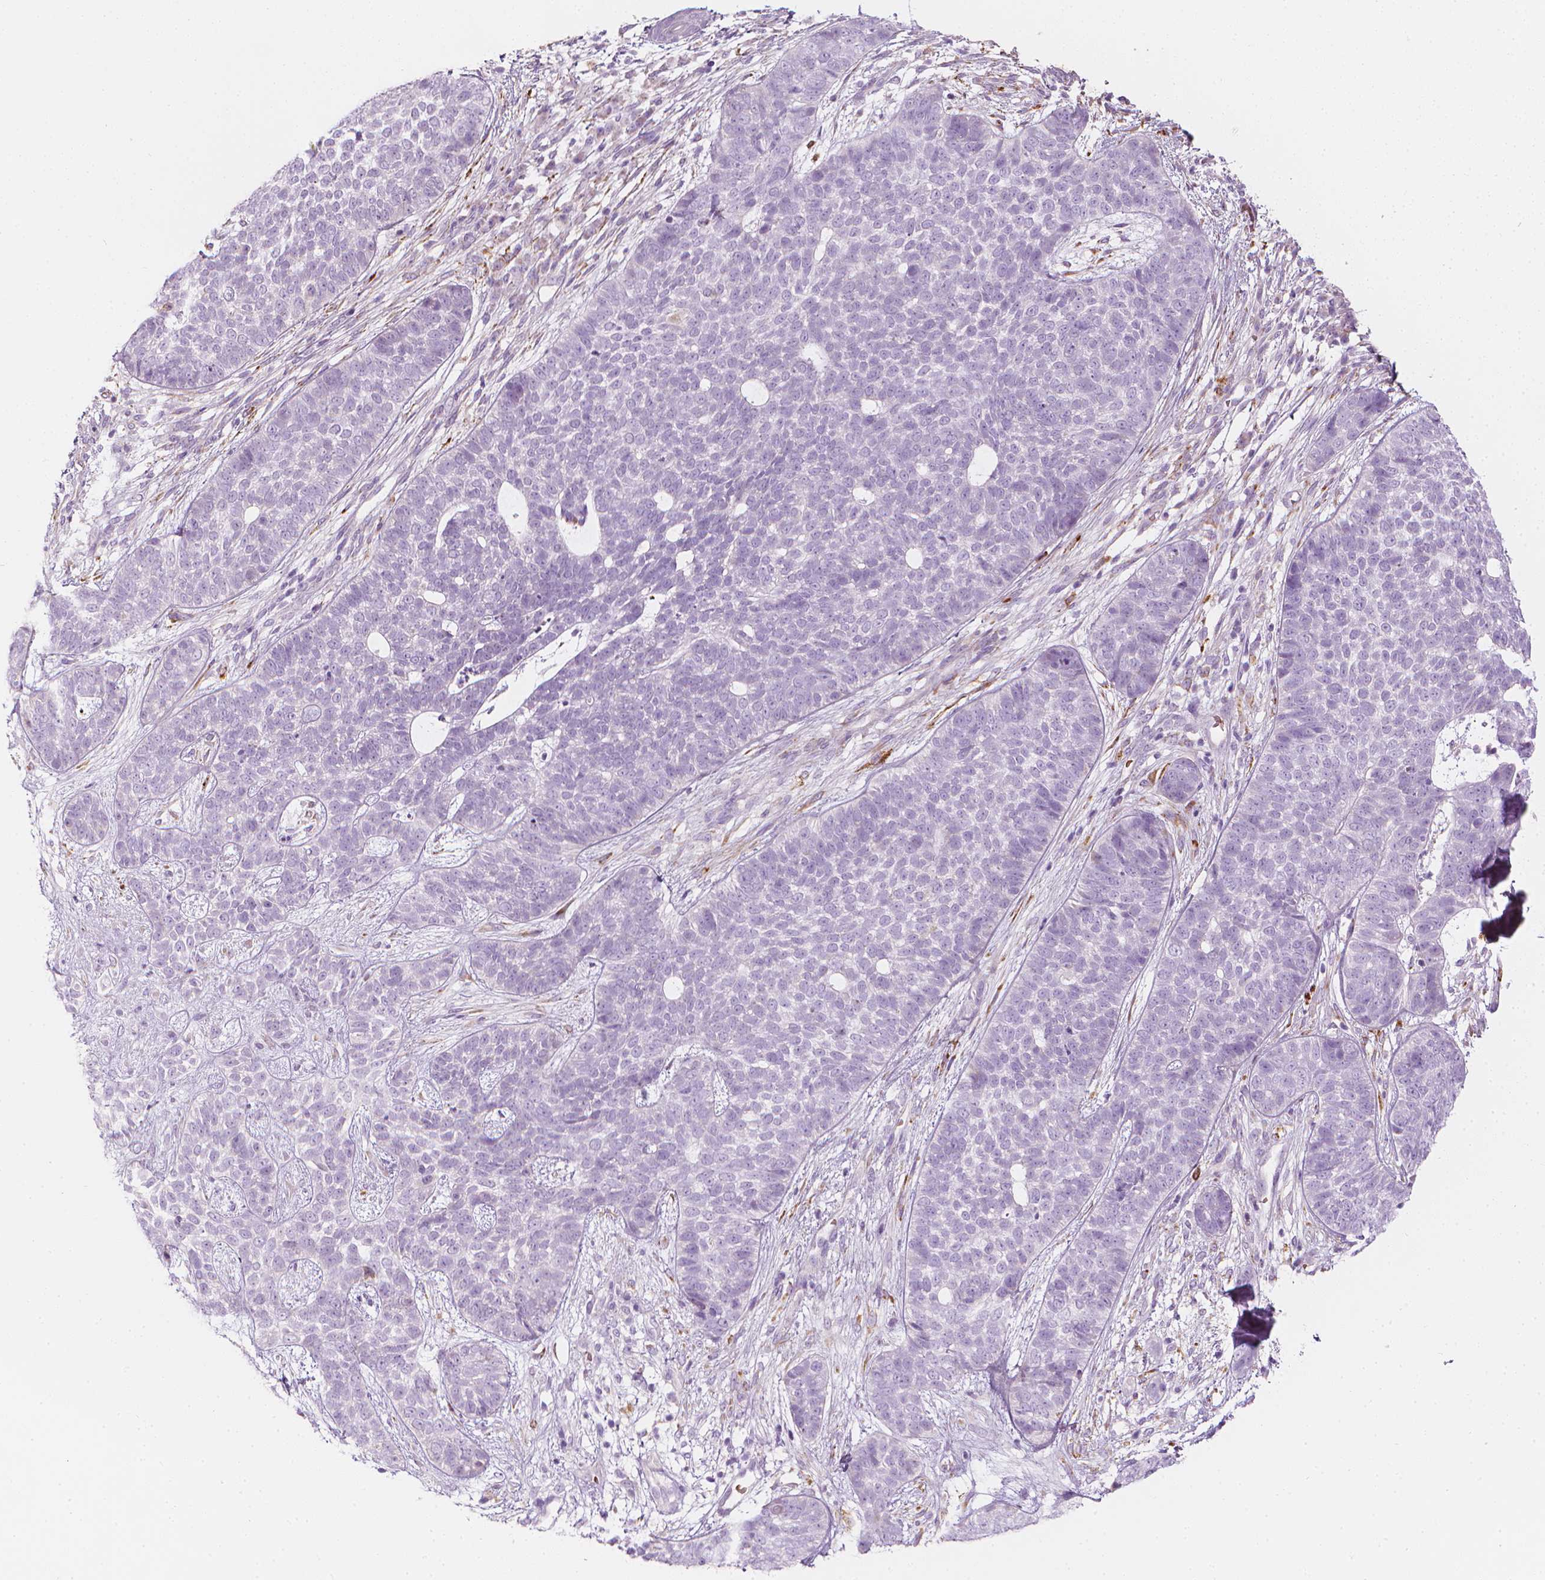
{"staining": {"intensity": "negative", "quantity": "none", "location": "none"}, "tissue": "skin cancer", "cell_type": "Tumor cells", "image_type": "cancer", "snomed": [{"axis": "morphology", "description": "Basal cell carcinoma"}, {"axis": "topography", "description": "Skin"}], "caption": "A photomicrograph of skin cancer (basal cell carcinoma) stained for a protein shows no brown staining in tumor cells.", "gene": "CES1", "patient": {"sex": "female", "age": 69}}